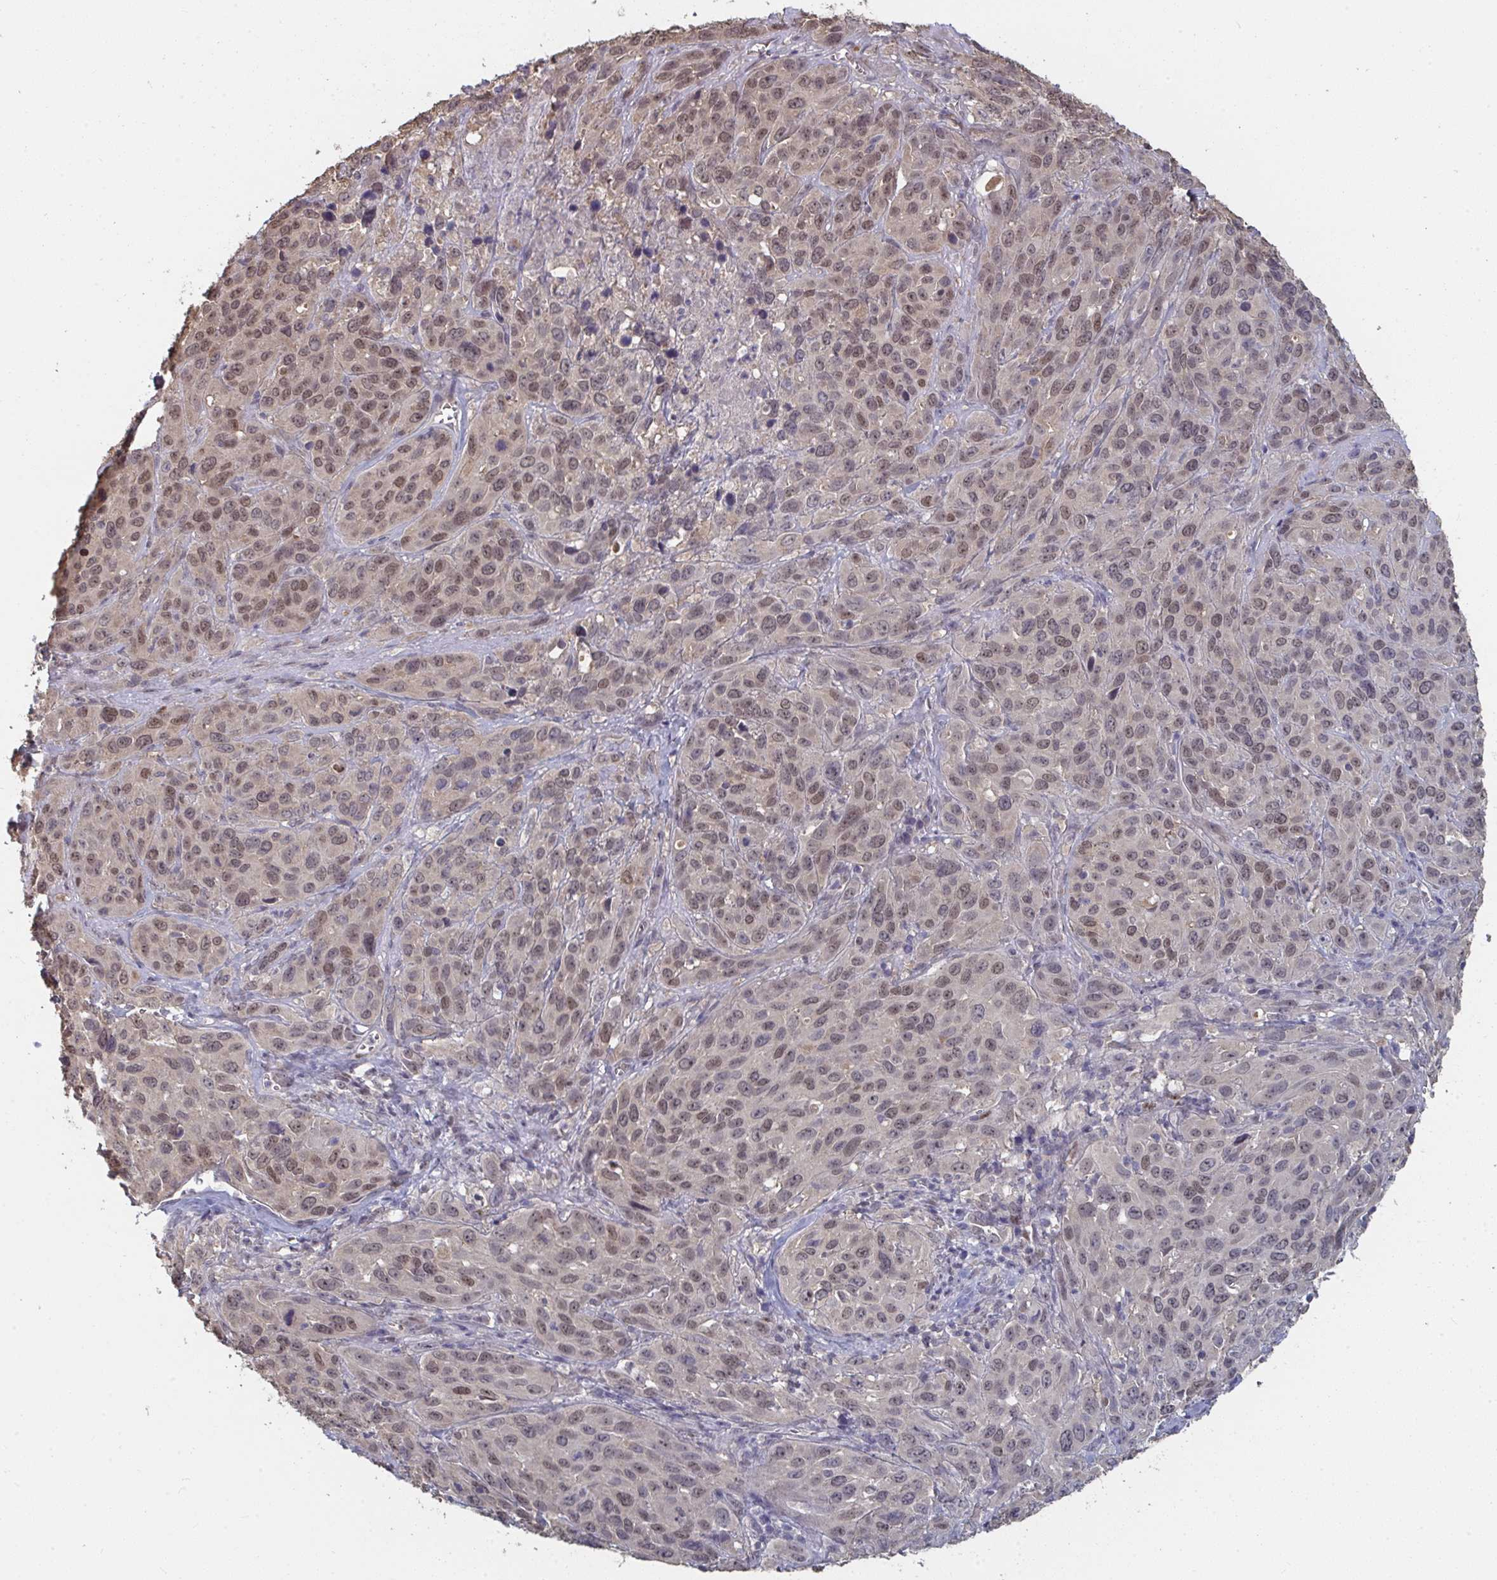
{"staining": {"intensity": "moderate", "quantity": "25%-75%", "location": "nuclear"}, "tissue": "cervical cancer", "cell_type": "Tumor cells", "image_type": "cancer", "snomed": [{"axis": "morphology", "description": "Normal tissue, NOS"}, {"axis": "morphology", "description": "Squamous cell carcinoma, NOS"}, {"axis": "topography", "description": "Cervix"}], "caption": "High-magnification brightfield microscopy of cervical squamous cell carcinoma stained with DAB (brown) and counterstained with hematoxylin (blue). tumor cells exhibit moderate nuclear expression is identified in approximately25%-75% of cells.", "gene": "LIX1", "patient": {"sex": "female", "age": 51}}